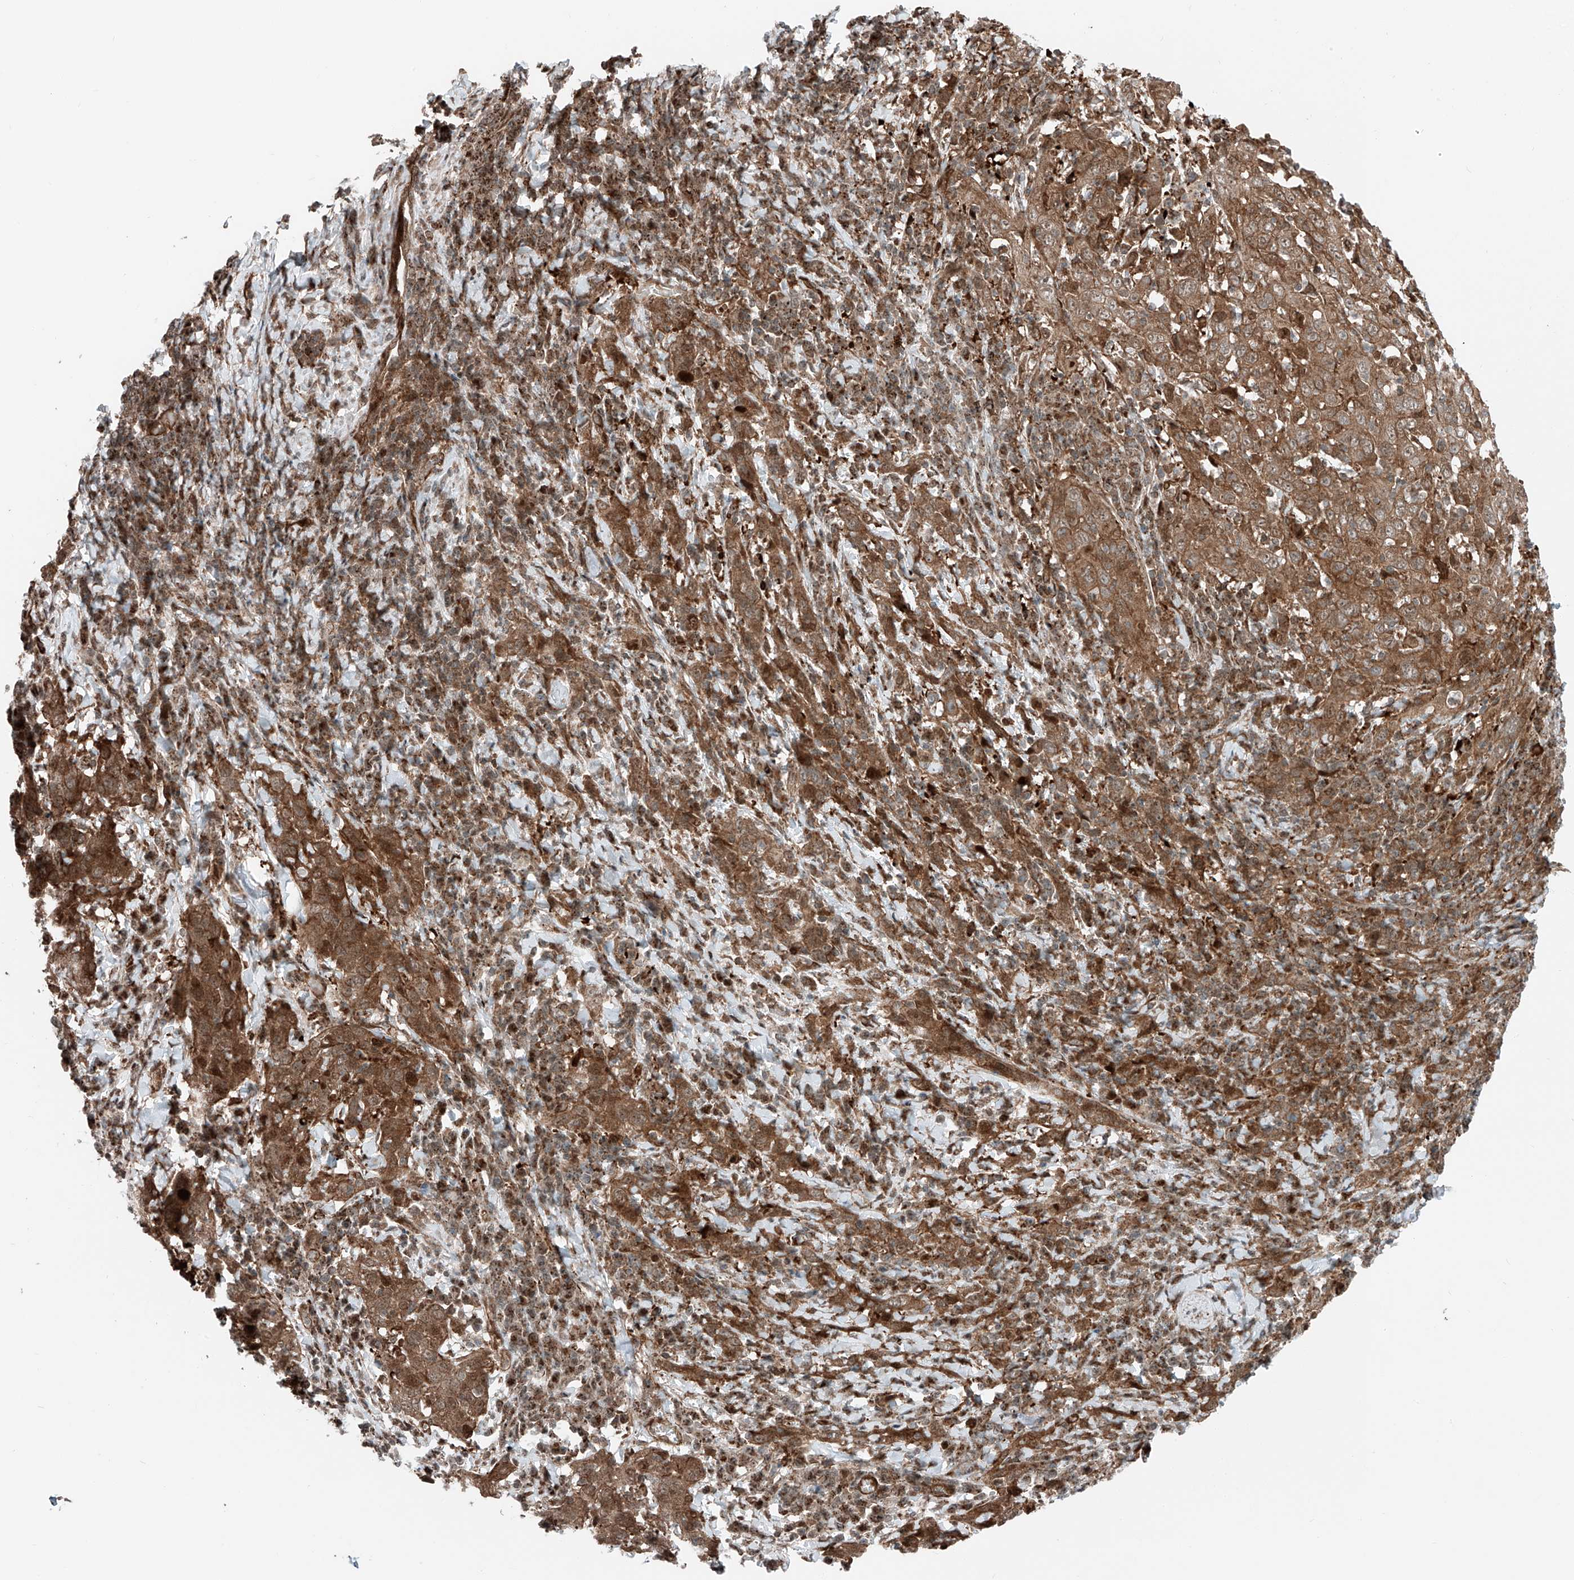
{"staining": {"intensity": "strong", "quantity": ">75%", "location": "cytoplasmic/membranous"}, "tissue": "cervical cancer", "cell_type": "Tumor cells", "image_type": "cancer", "snomed": [{"axis": "morphology", "description": "Squamous cell carcinoma, NOS"}, {"axis": "topography", "description": "Cervix"}], "caption": "Cervical cancer stained with DAB (3,3'-diaminobenzidine) immunohistochemistry exhibits high levels of strong cytoplasmic/membranous staining in about >75% of tumor cells. (Stains: DAB in brown, nuclei in blue, Microscopy: brightfield microscopy at high magnification).", "gene": "USP48", "patient": {"sex": "female", "age": 46}}